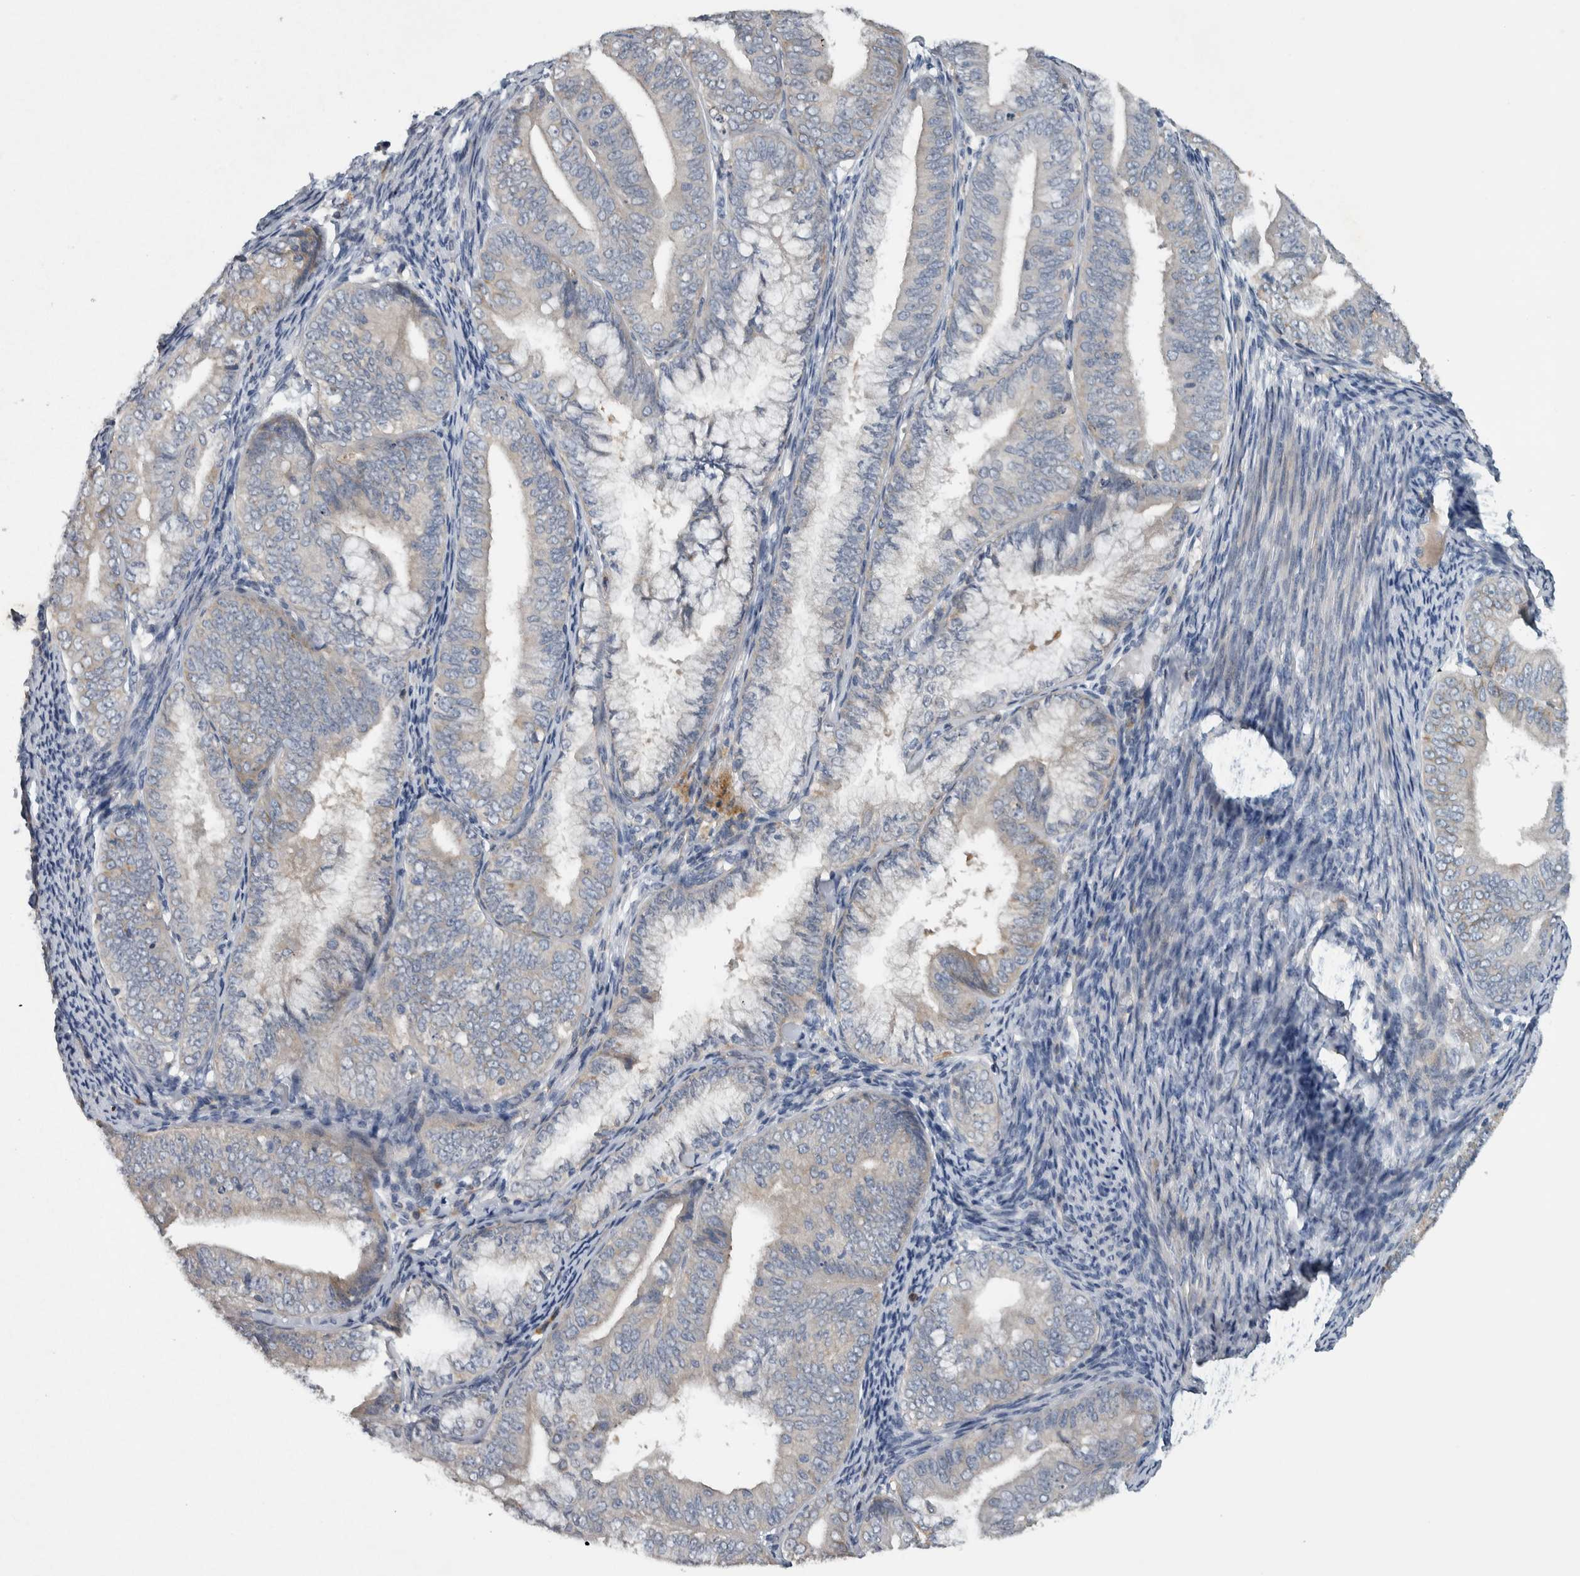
{"staining": {"intensity": "weak", "quantity": "25%-75%", "location": "cytoplasmic/membranous"}, "tissue": "endometrial cancer", "cell_type": "Tumor cells", "image_type": "cancer", "snomed": [{"axis": "morphology", "description": "Adenocarcinoma, NOS"}, {"axis": "topography", "description": "Endometrium"}], "caption": "Immunohistochemistry (IHC) photomicrograph of neoplastic tissue: human endometrial adenocarcinoma stained using immunohistochemistry (IHC) demonstrates low levels of weak protein expression localized specifically in the cytoplasmic/membranous of tumor cells, appearing as a cytoplasmic/membranous brown color.", "gene": "NT5C2", "patient": {"sex": "female", "age": 63}}